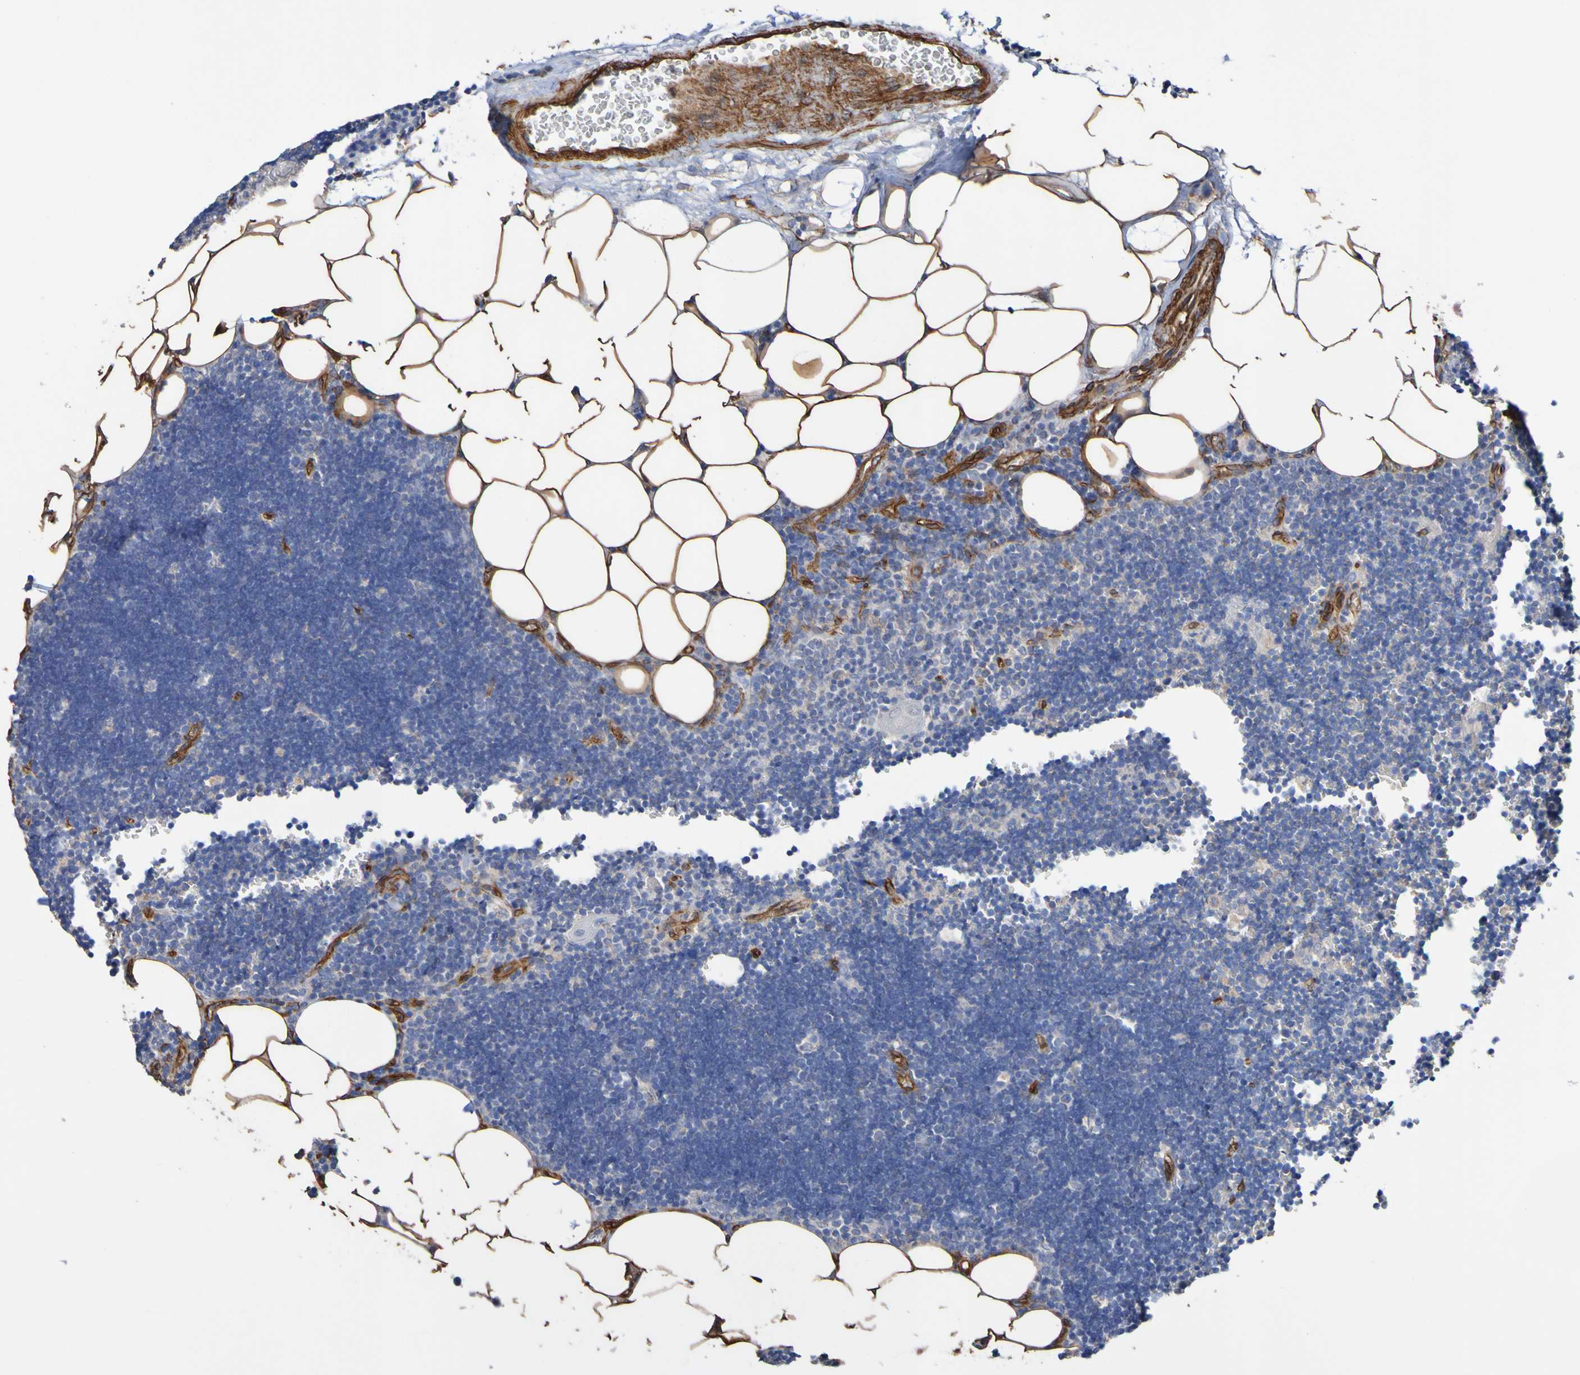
{"staining": {"intensity": "negative", "quantity": "none", "location": "none"}, "tissue": "lymph node", "cell_type": "Germinal center cells", "image_type": "normal", "snomed": [{"axis": "morphology", "description": "Normal tissue, NOS"}, {"axis": "topography", "description": "Lymph node"}], "caption": "An image of lymph node stained for a protein displays no brown staining in germinal center cells. (DAB immunohistochemistry, high magnification).", "gene": "ELMOD3", "patient": {"sex": "male", "age": 33}}